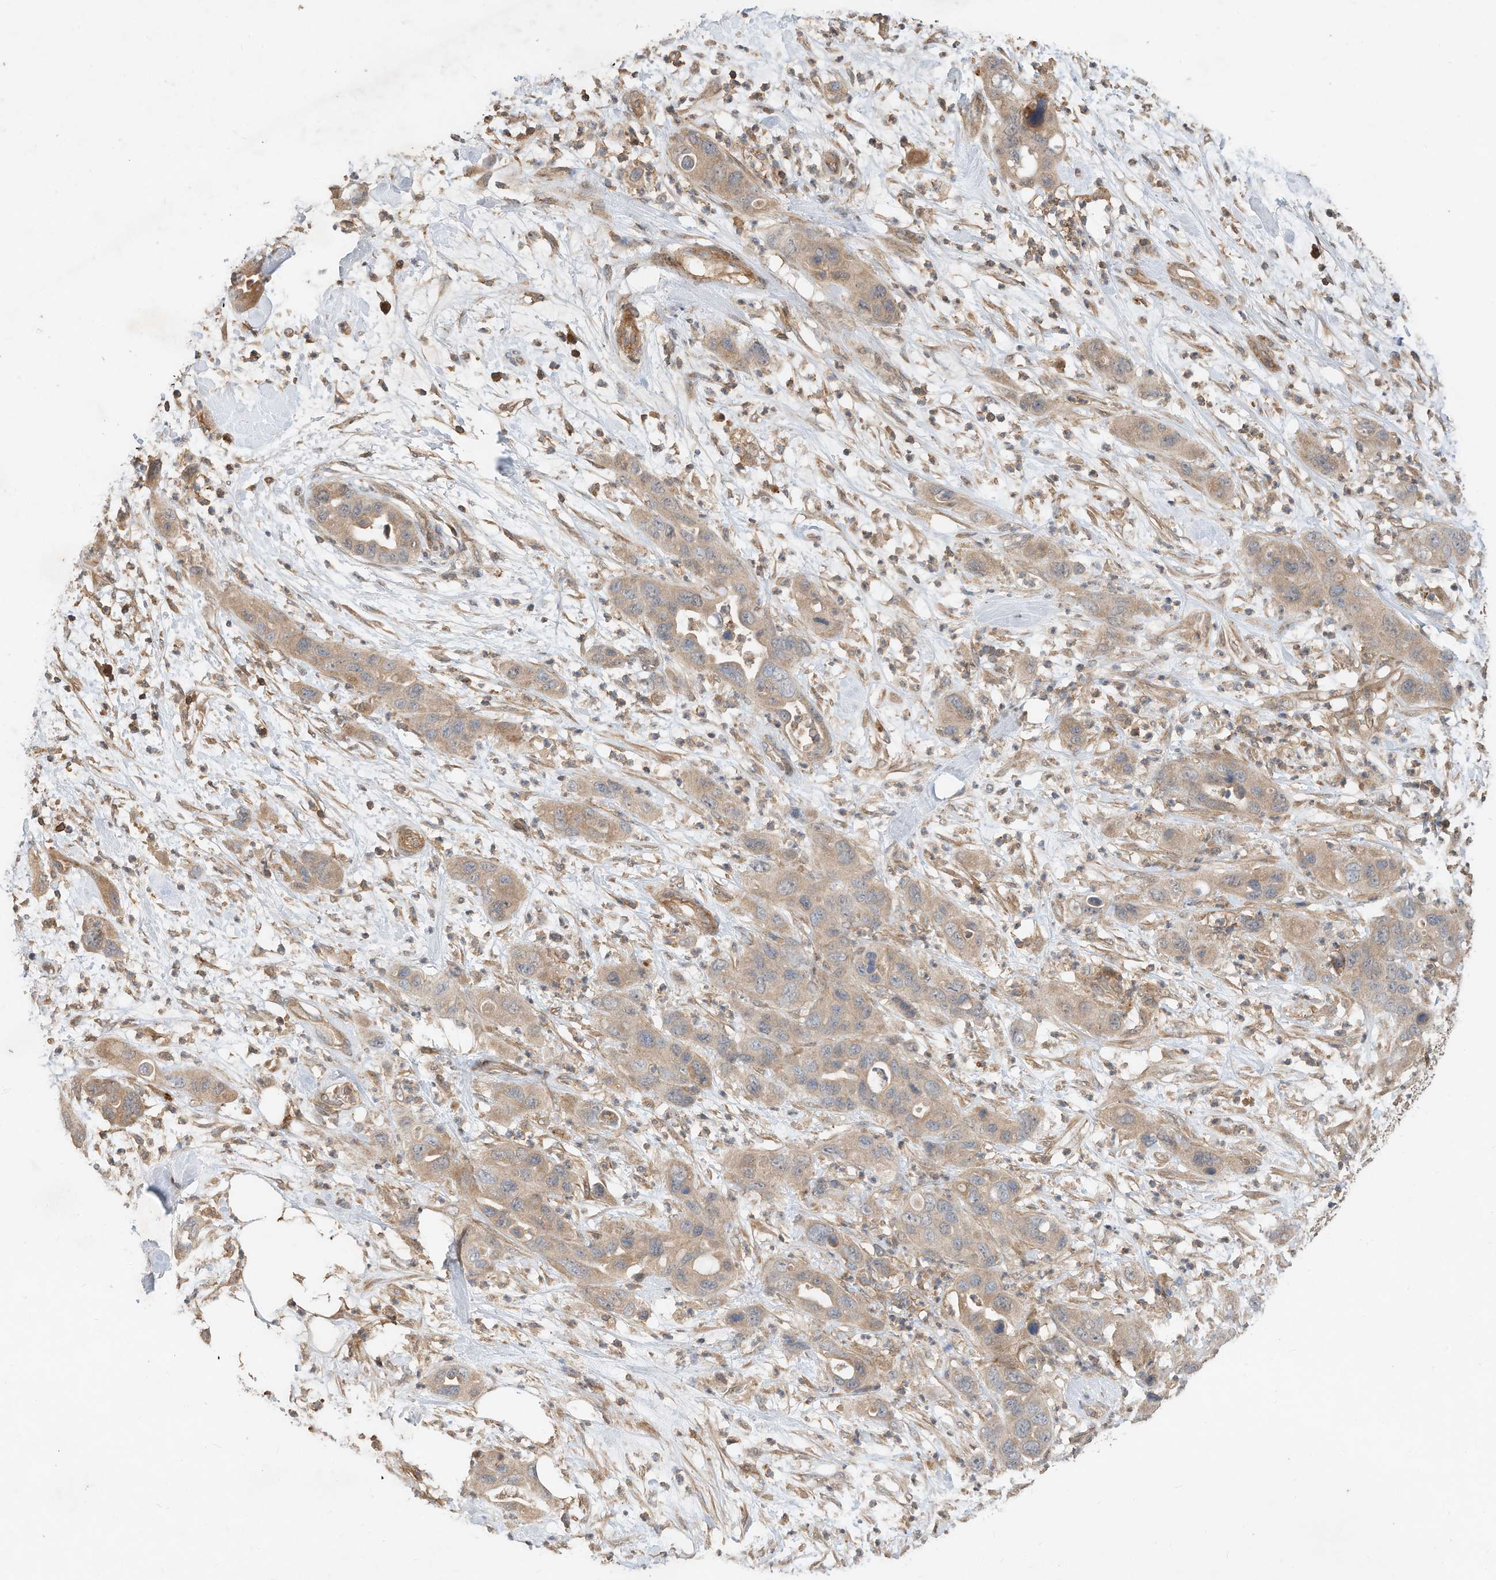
{"staining": {"intensity": "weak", "quantity": ">75%", "location": "cytoplasmic/membranous"}, "tissue": "pancreatic cancer", "cell_type": "Tumor cells", "image_type": "cancer", "snomed": [{"axis": "morphology", "description": "Adenocarcinoma, NOS"}, {"axis": "topography", "description": "Pancreas"}], "caption": "Immunohistochemistry (DAB) staining of pancreatic adenocarcinoma exhibits weak cytoplasmic/membranous protein positivity in approximately >75% of tumor cells. (DAB = brown stain, brightfield microscopy at high magnification).", "gene": "CPAMD8", "patient": {"sex": "female", "age": 71}}